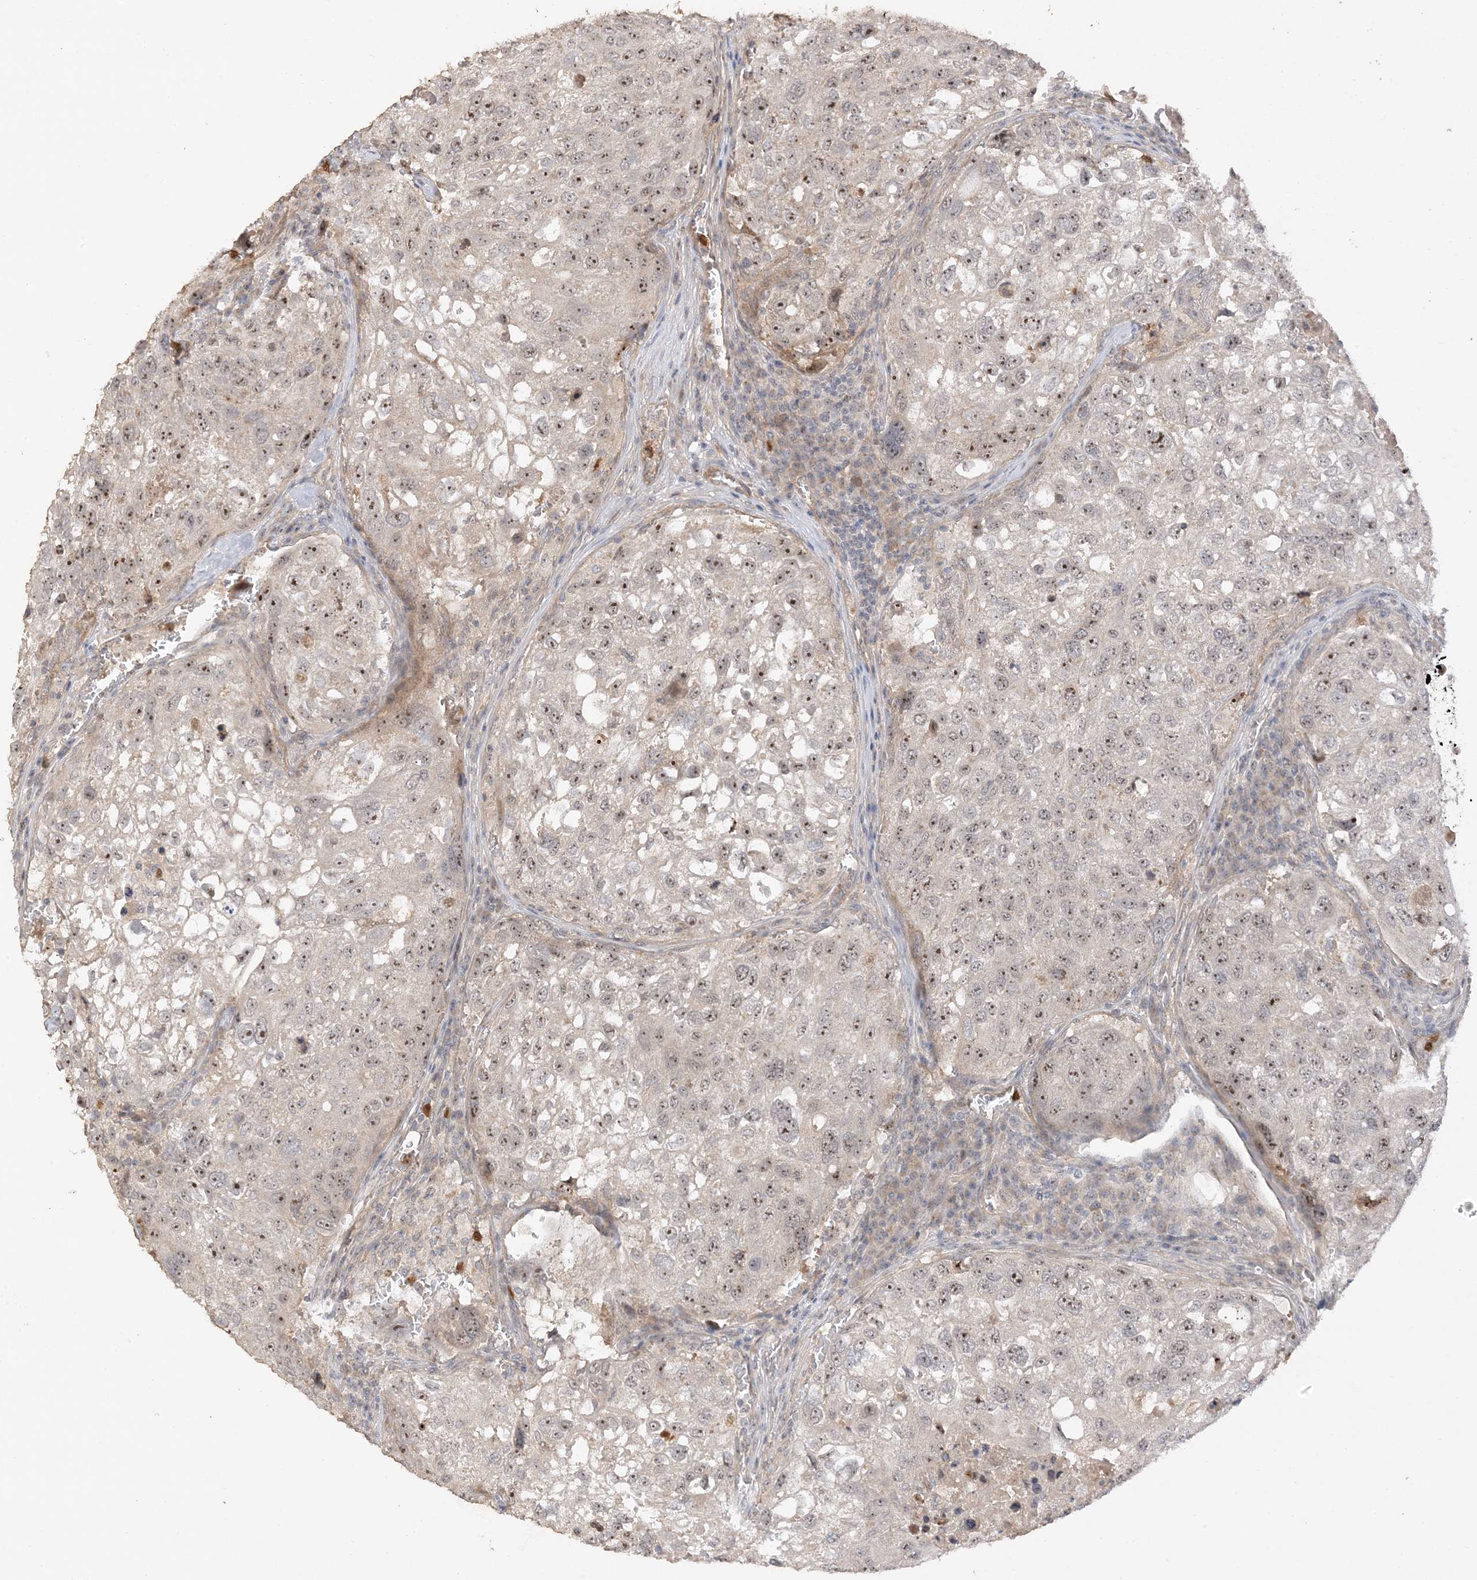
{"staining": {"intensity": "moderate", "quantity": ">75%", "location": "nuclear"}, "tissue": "urothelial cancer", "cell_type": "Tumor cells", "image_type": "cancer", "snomed": [{"axis": "morphology", "description": "Urothelial carcinoma, High grade"}, {"axis": "topography", "description": "Lymph node"}, {"axis": "topography", "description": "Urinary bladder"}], "caption": "High-magnification brightfield microscopy of high-grade urothelial carcinoma stained with DAB (3,3'-diaminobenzidine) (brown) and counterstained with hematoxylin (blue). tumor cells exhibit moderate nuclear positivity is seen in about>75% of cells. Immunohistochemistry (ihc) stains the protein in brown and the nuclei are stained blue.", "gene": "DDX18", "patient": {"sex": "male", "age": 51}}